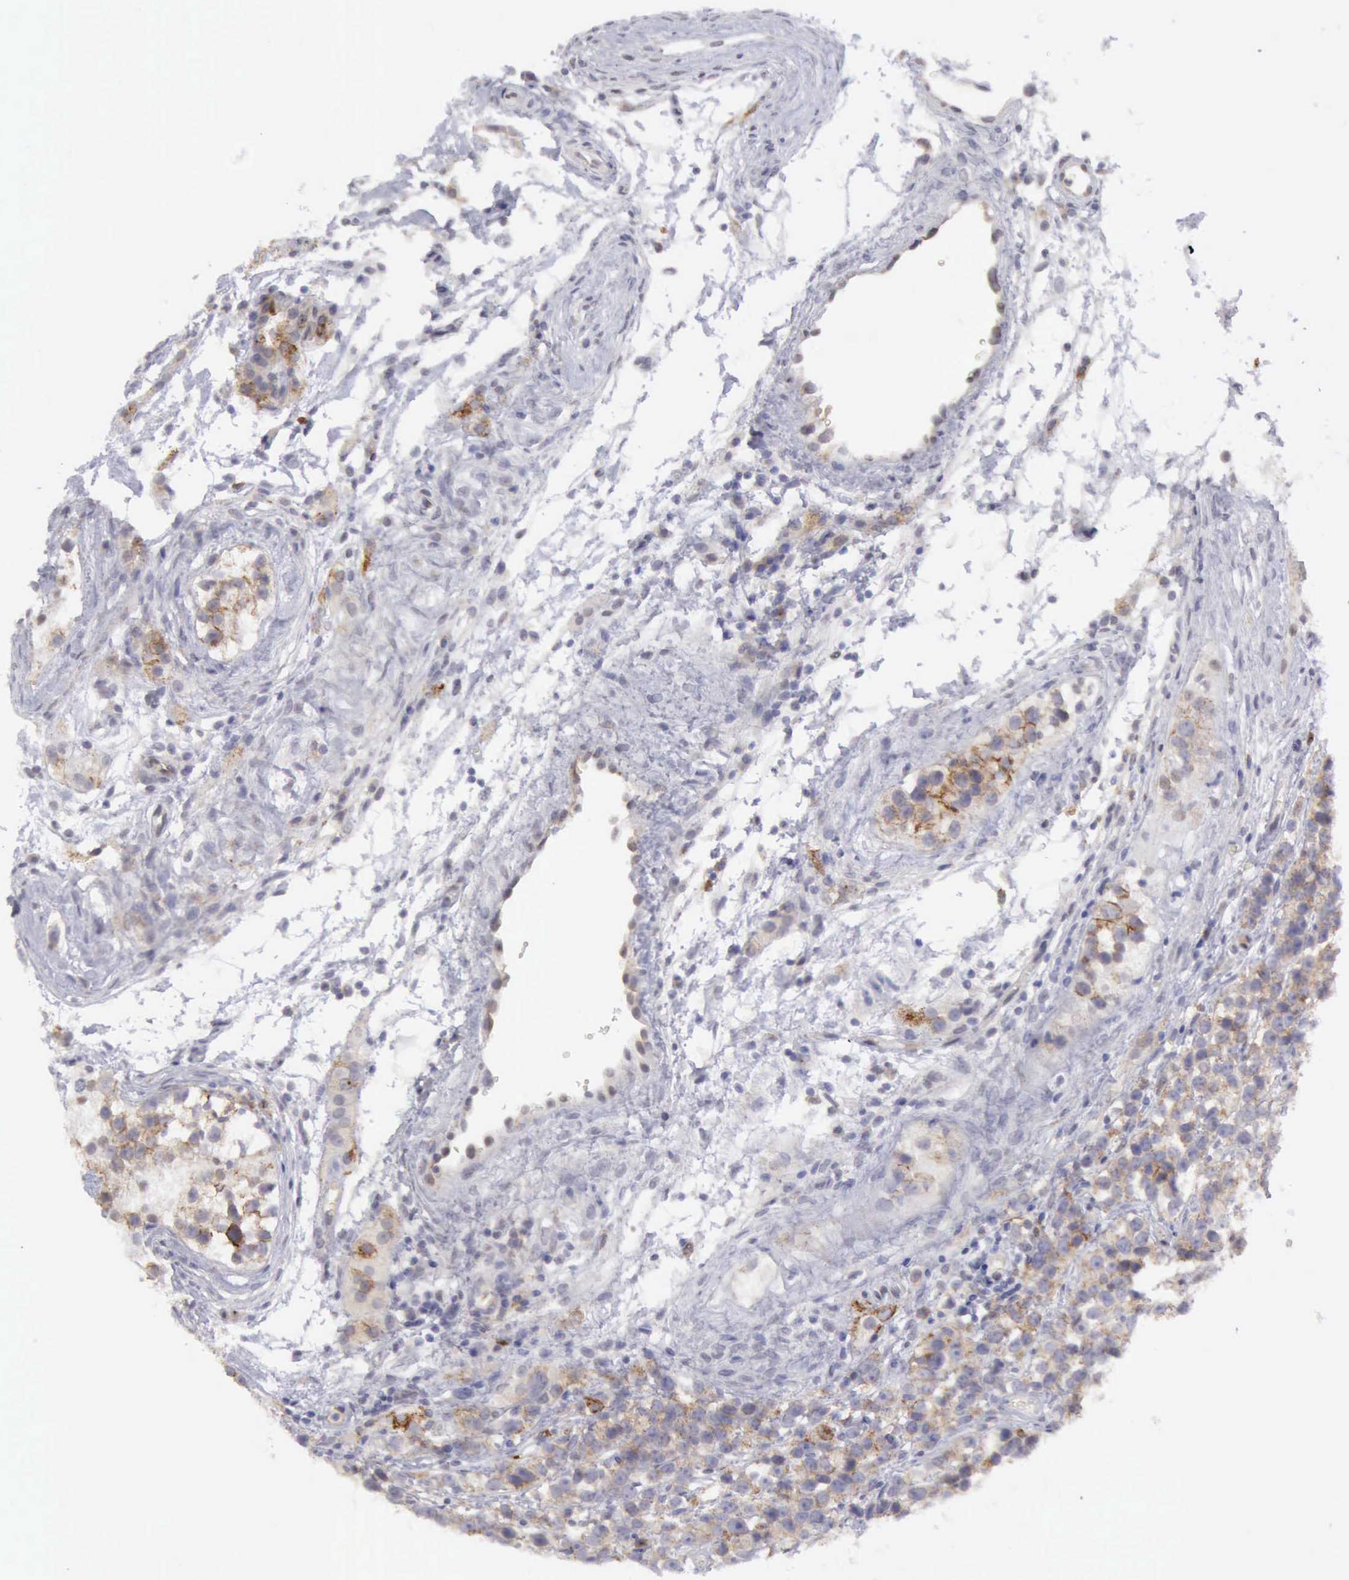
{"staining": {"intensity": "negative", "quantity": "none", "location": "none"}, "tissue": "testis cancer", "cell_type": "Tumor cells", "image_type": "cancer", "snomed": [{"axis": "morphology", "description": "Seminoma, NOS"}, {"axis": "topography", "description": "Testis"}], "caption": "A photomicrograph of seminoma (testis) stained for a protein shows no brown staining in tumor cells.", "gene": "TFRC", "patient": {"sex": "male", "age": 25}}